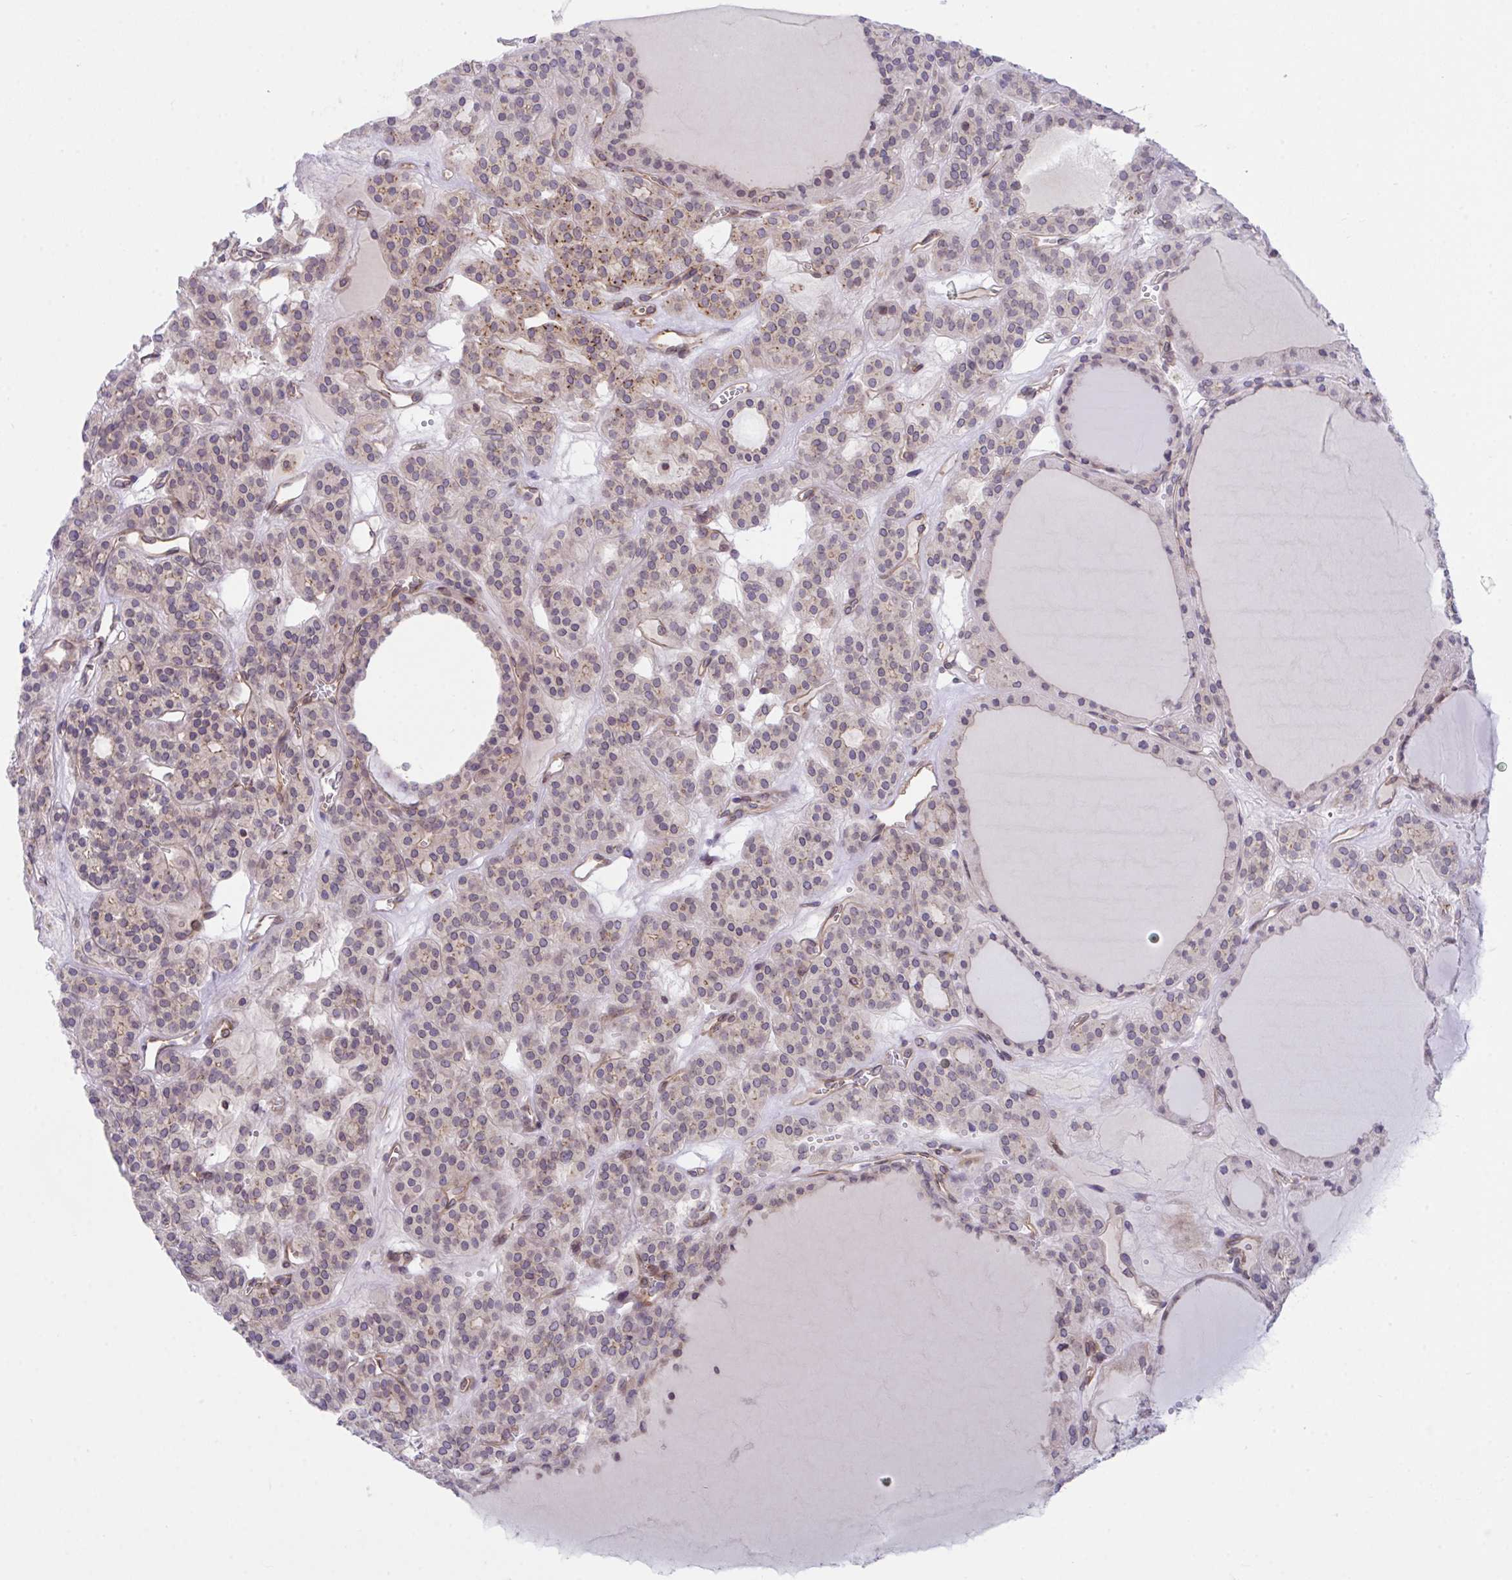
{"staining": {"intensity": "moderate", "quantity": "<25%", "location": "cytoplasmic/membranous"}, "tissue": "thyroid cancer", "cell_type": "Tumor cells", "image_type": "cancer", "snomed": [{"axis": "morphology", "description": "Follicular adenoma carcinoma, NOS"}, {"axis": "topography", "description": "Thyroid gland"}], "caption": "A brown stain shows moderate cytoplasmic/membranous expression of a protein in human follicular adenoma carcinoma (thyroid) tumor cells.", "gene": "ZBED3", "patient": {"sex": "female", "age": 63}}